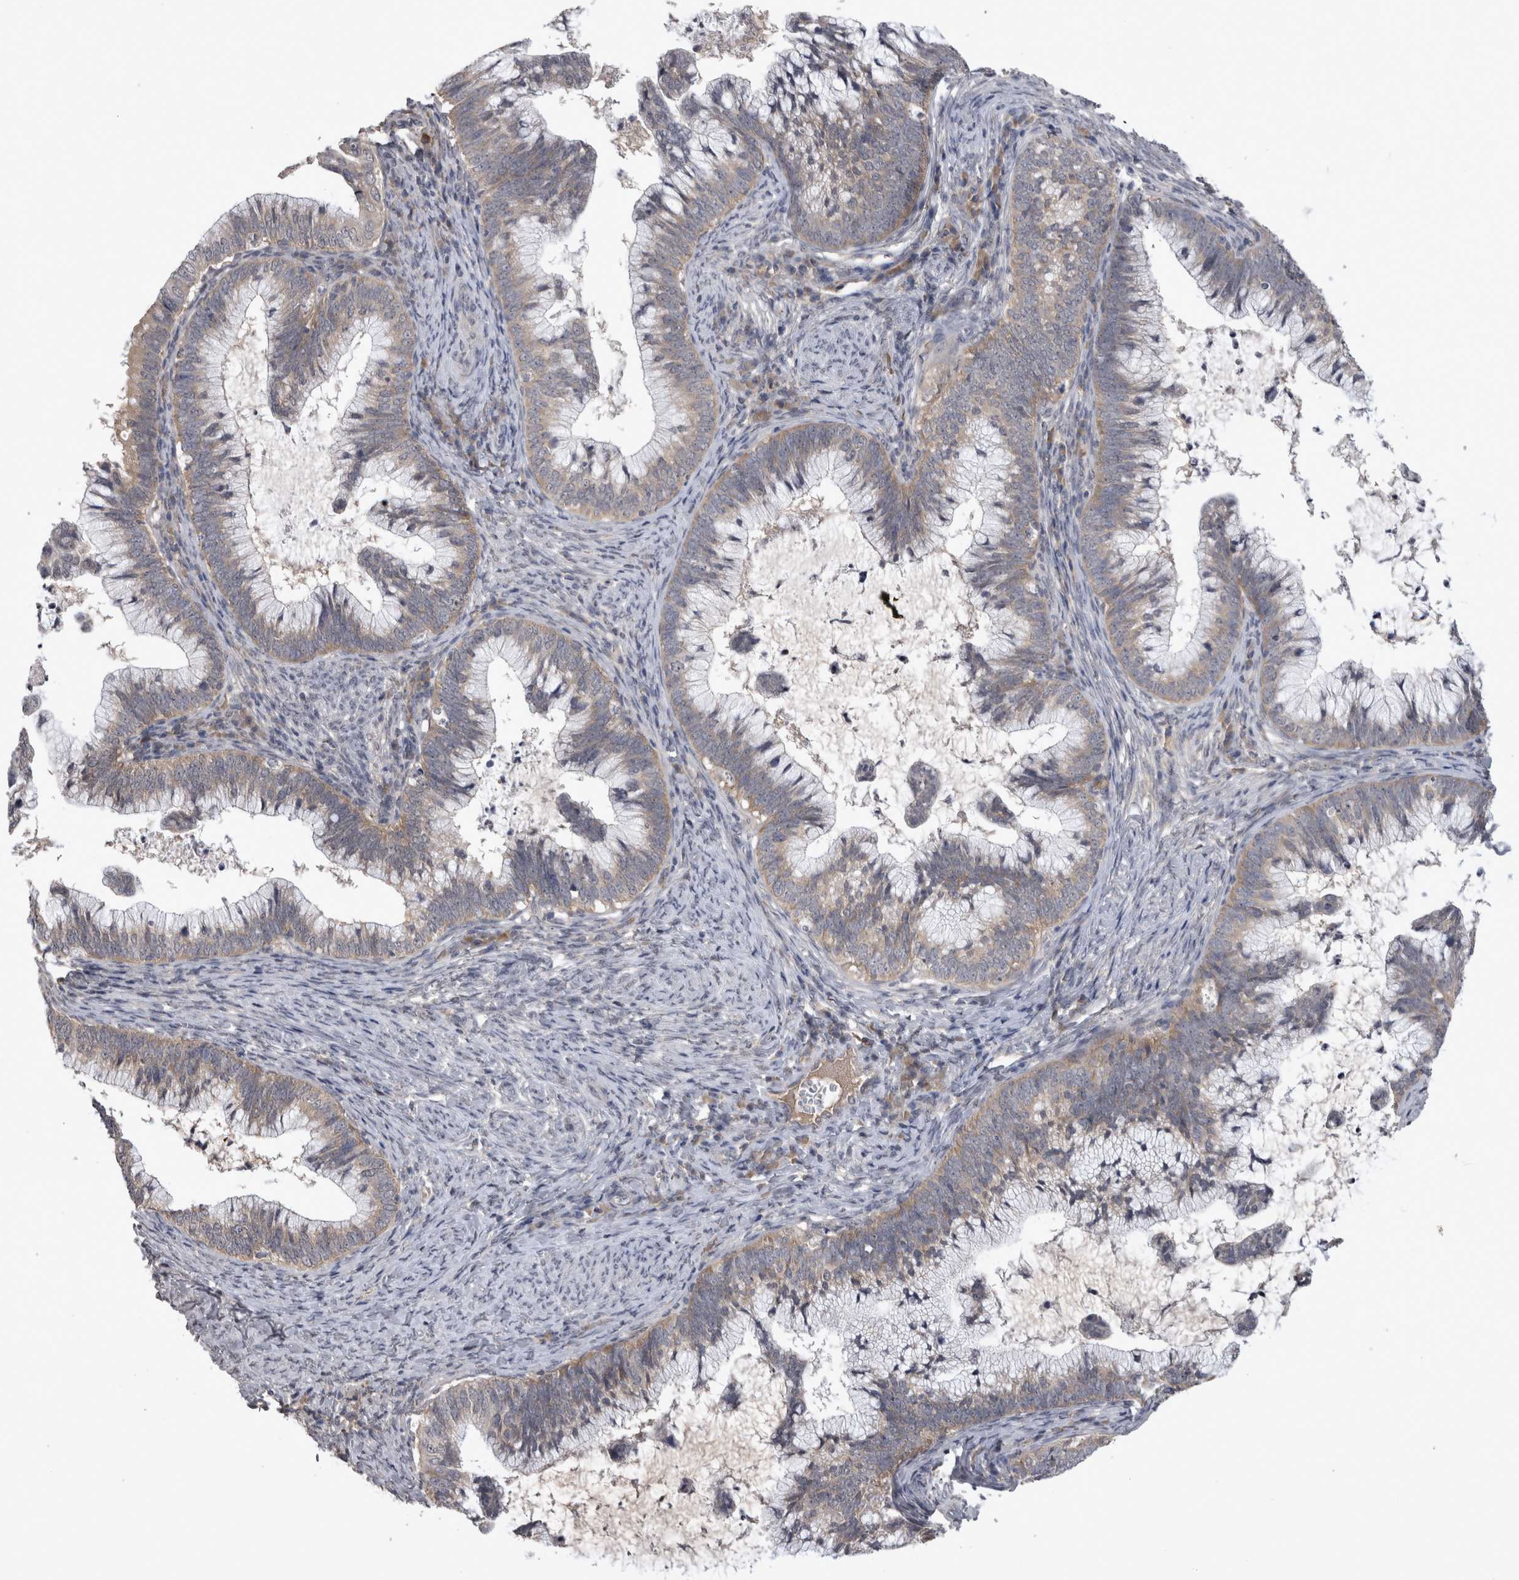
{"staining": {"intensity": "weak", "quantity": "<25%", "location": "cytoplasmic/membranous"}, "tissue": "cervical cancer", "cell_type": "Tumor cells", "image_type": "cancer", "snomed": [{"axis": "morphology", "description": "Adenocarcinoma, NOS"}, {"axis": "topography", "description": "Cervix"}], "caption": "Tumor cells are negative for protein expression in human cervical cancer (adenocarcinoma).", "gene": "ZNF114", "patient": {"sex": "female", "age": 36}}